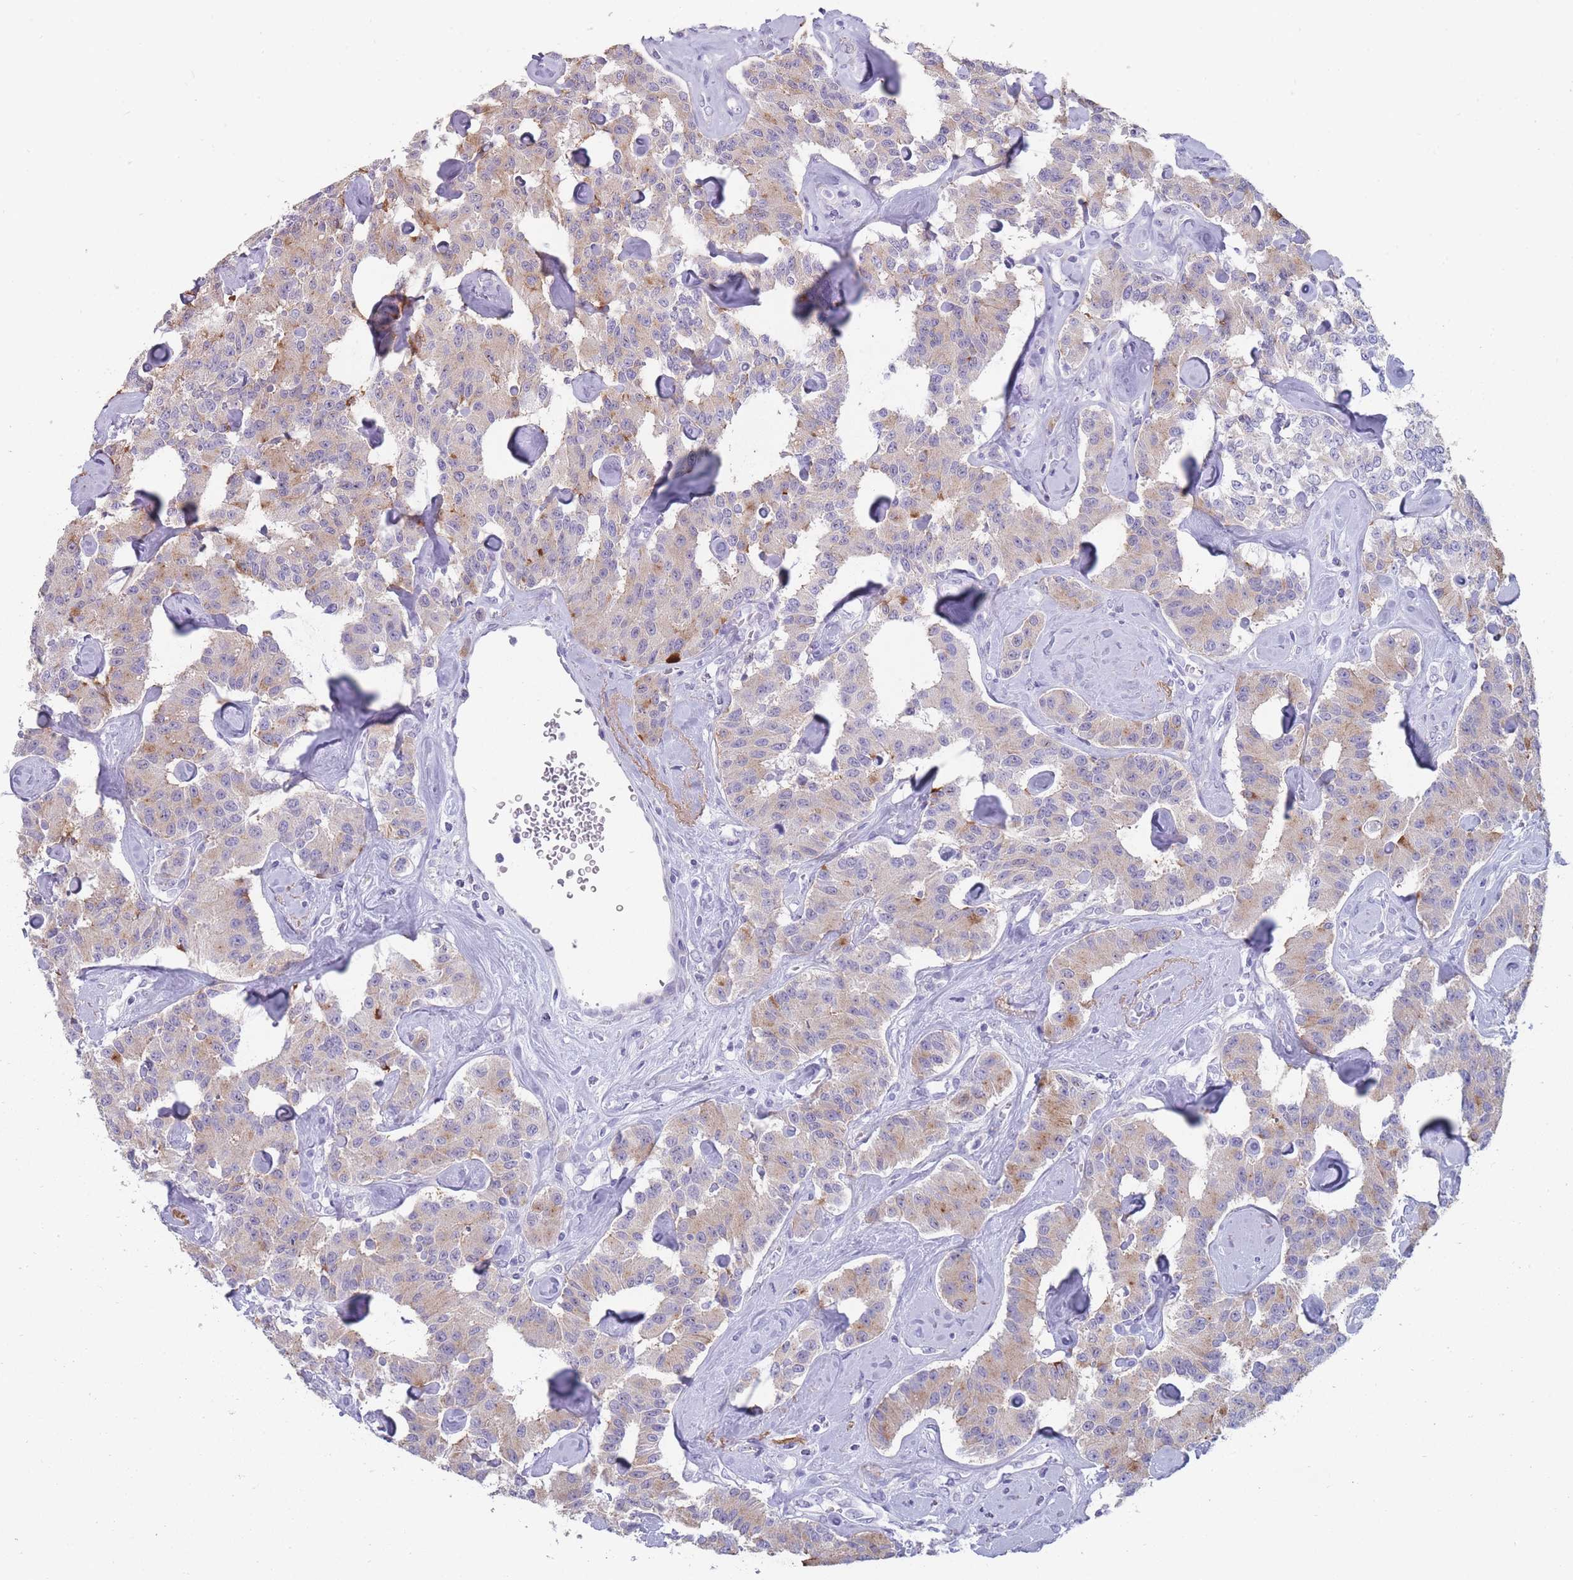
{"staining": {"intensity": "moderate", "quantity": "25%-75%", "location": "cytoplasmic/membranous"}, "tissue": "carcinoid", "cell_type": "Tumor cells", "image_type": "cancer", "snomed": [{"axis": "morphology", "description": "Carcinoid, malignant, NOS"}, {"axis": "topography", "description": "Pancreas"}], "caption": "Tumor cells show medium levels of moderate cytoplasmic/membranous staining in approximately 25%-75% of cells in human carcinoid (malignant). The staining is performed using DAB (3,3'-diaminobenzidine) brown chromogen to label protein expression. The nuclei are counter-stained blue using hematoxylin.", "gene": "PIGU", "patient": {"sex": "male", "age": 41}}